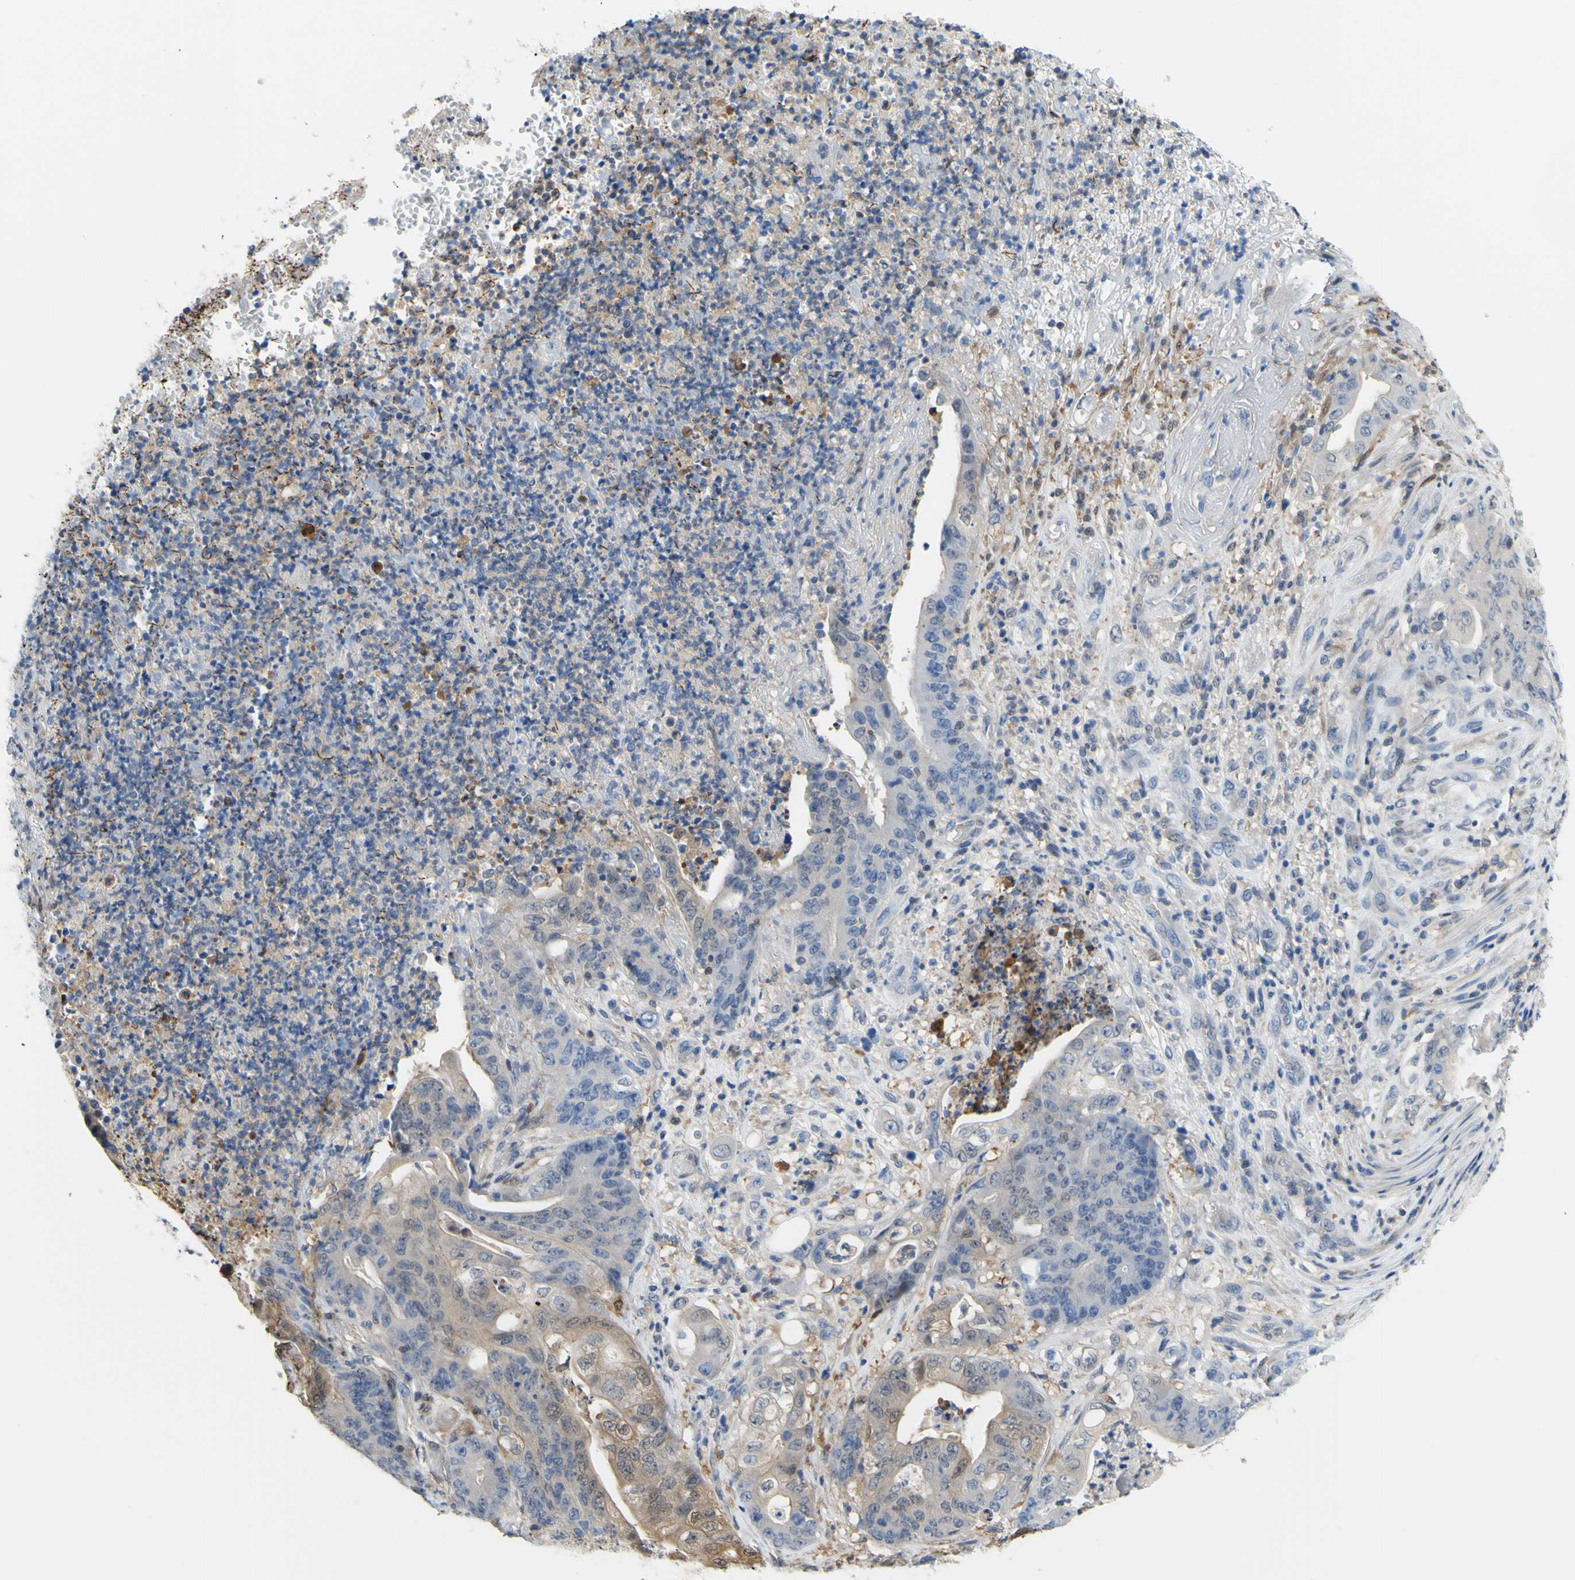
{"staining": {"intensity": "weak", "quantity": ">75%", "location": "cytoplasmic/membranous"}, "tissue": "stomach cancer", "cell_type": "Tumor cells", "image_type": "cancer", "snomed": [{"axis": "morphology", "description": "Adenocarcinoma, NOS"}, {"axis": "topography", "description": "Stomach"}], "caption": "DAB (3,3'-diaminobenzidine) immunohistochemical staining of stomach cancer (adenocarcinoma) reveals weak cytoplasmic/membranous protein positivity in about >75% of tumor cells.", "gene": "UPK3B", "patient": {"sex": "female", "age": 73}}